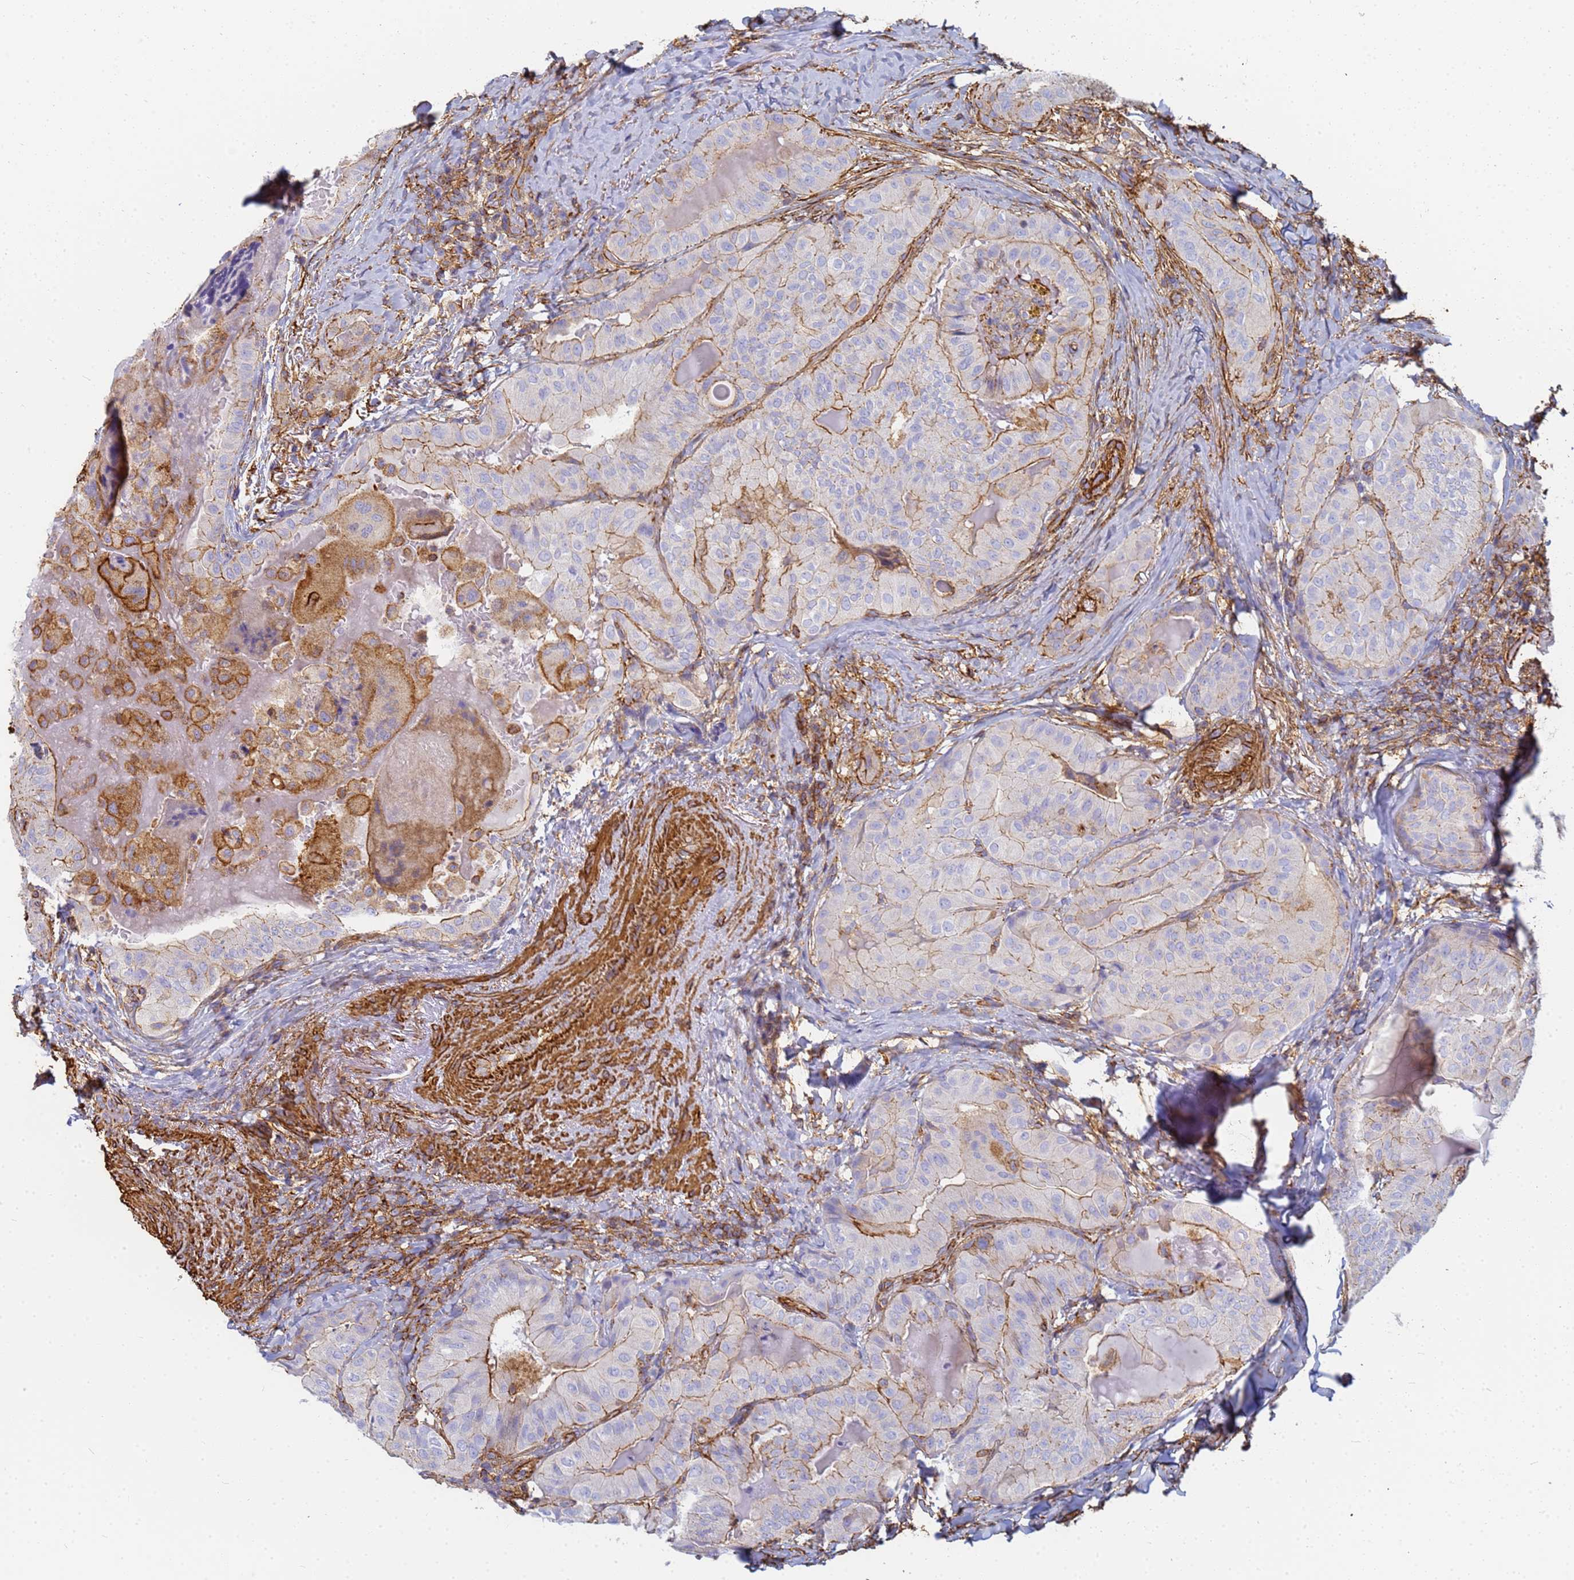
{"staining": {"intensity": "moderate", "quantity": "25%-75%", "location": "cytoplasmic/membranous"}, "tissue": "thyroid cancer", "cell_type": "Tumor cells", "image_type": "cancer", "snomed": [{"axis": "morphology", "description": "Papillary adenocarcinoma, NOS"}, {"axis": "topography", "description": "Thyroid gland"}], "caption": "Immunohistochemical staining of papillary adenocarcinoma (thyroid) demonstrates moderate cytoplasmic/membranous protein staining in approximately 25%-75% of tumor cells.", "gene": "TPM1", "patient": {"sex": "female", "age": 68}}